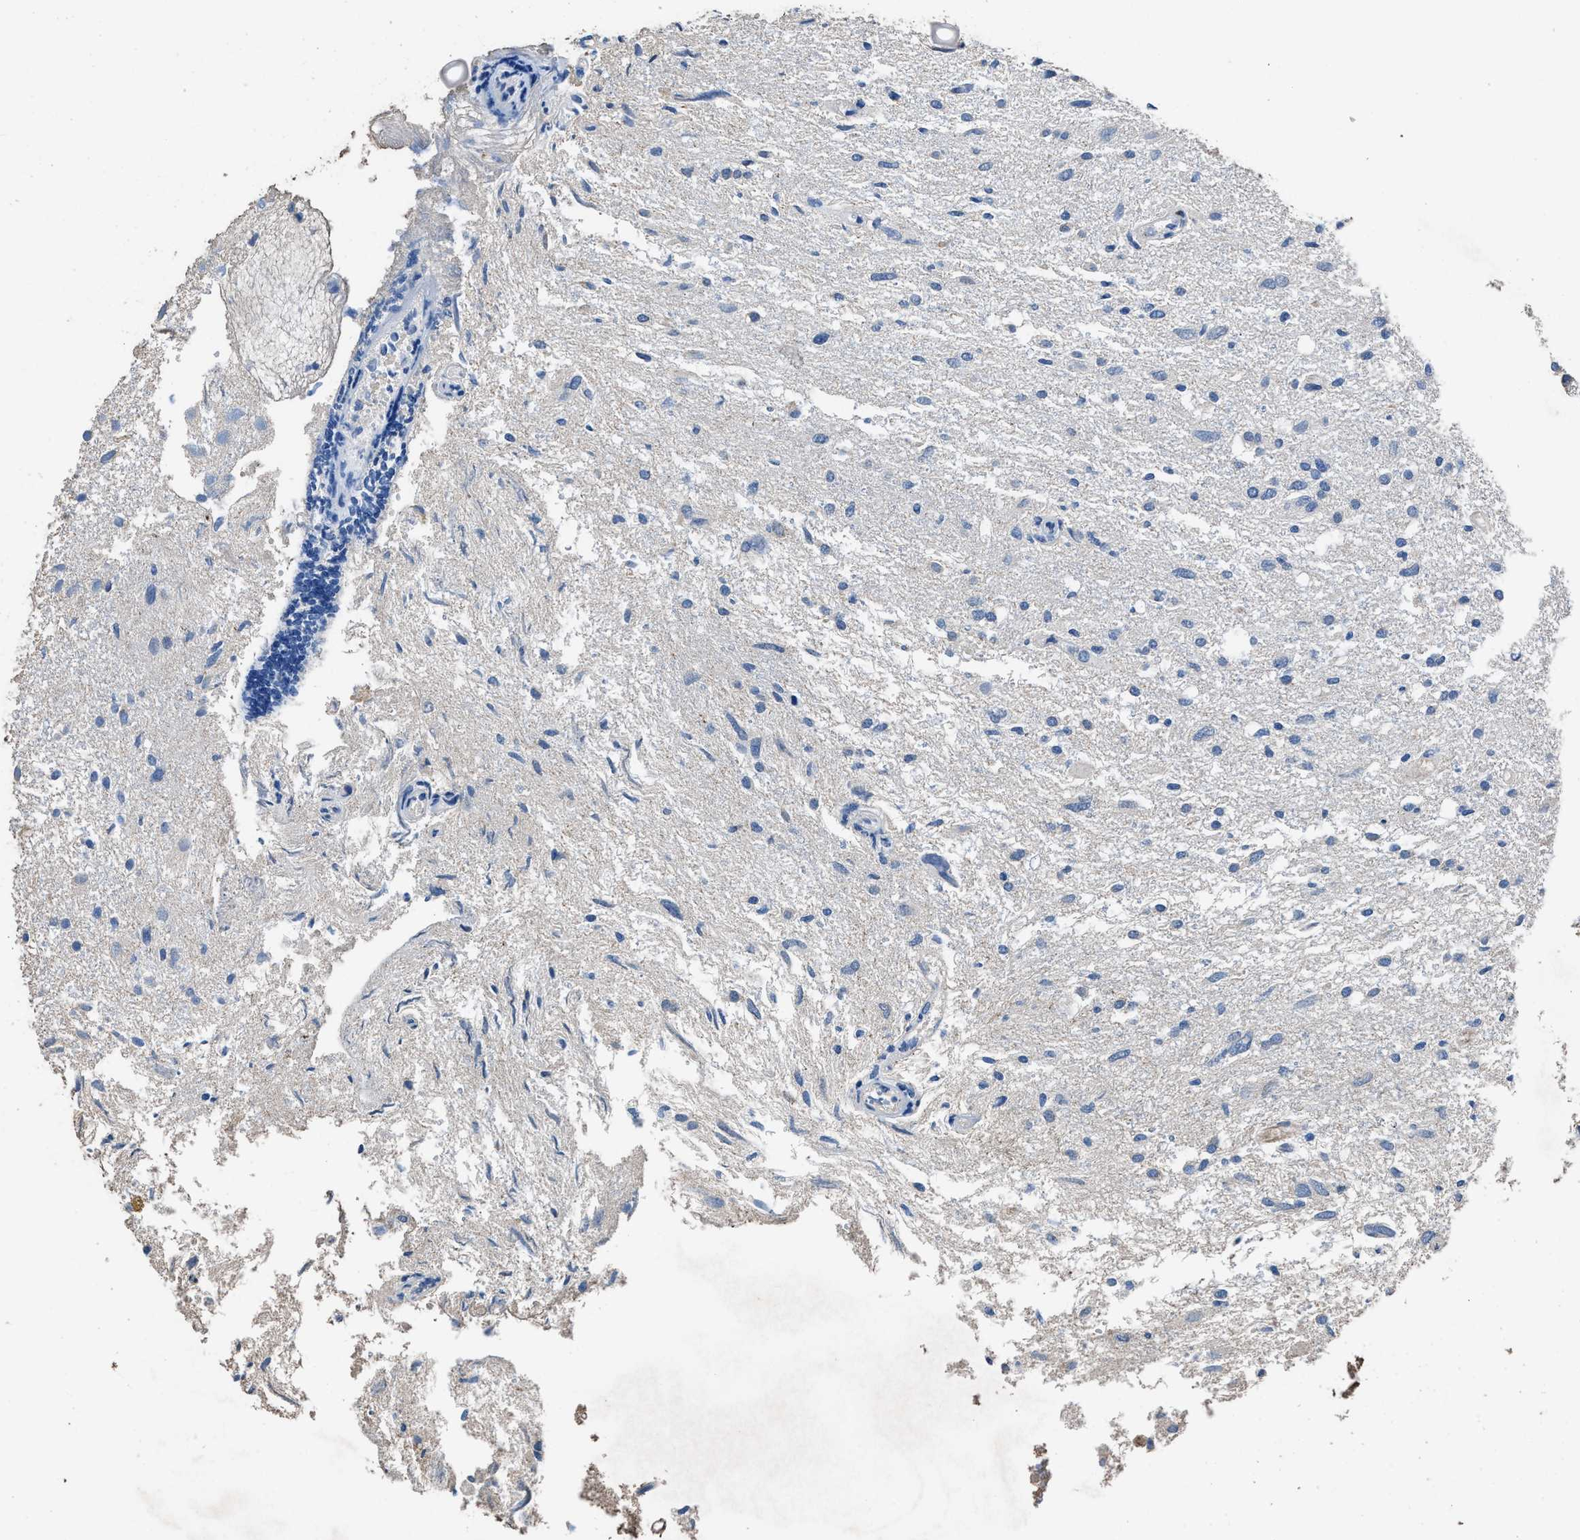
{"staining": {"intensity": "negative", "quantity": "none", "location": "none"}, "tissue": "glioma", "cell_type": "Tumor cells", "image_type": "cancer", "snomed": [{"axis": "morphology", "description": "Glioma, malignant, High grade"}, {"axis": "topography", "description": "Brain"}], "caption": "Tumor cells show no significant protein positivity in high-grade glioma (malignant).", "gene": "ITSN1", "patient": {"sex": "female", "age": 59}}